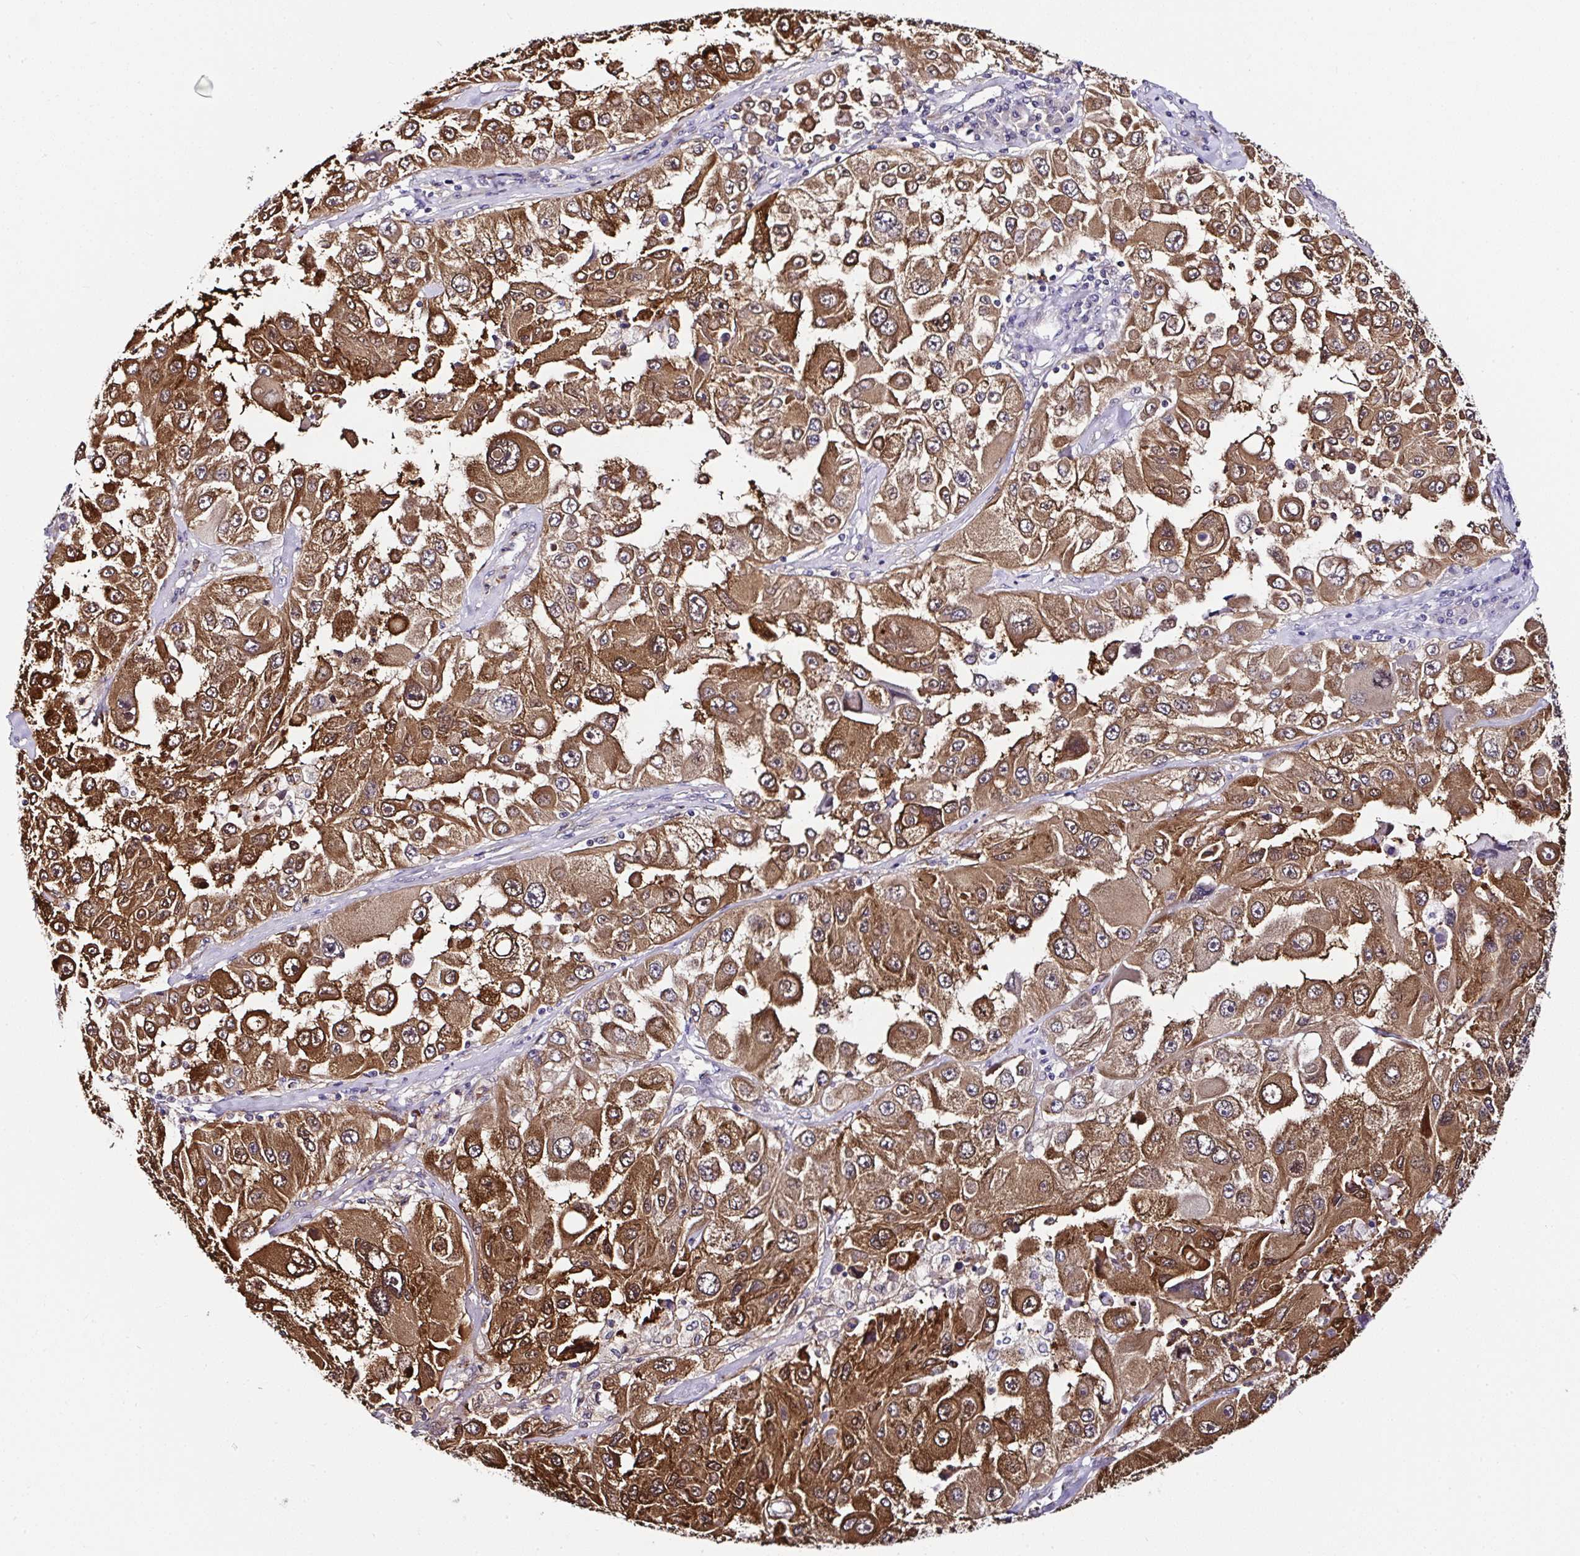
{"staining": {"intensity": "strong", "quantity": ">75%", "location": "cytoplasmic/membranous"}, "tissue": "melanoma", "cell_type": "Tumor cells", "image_type": "cancer", "snomed": [{"axis": "morphology", "description": "Malignant melanoma, Metastatic site"}, {"axis": "topography", "description": "Lymph node"}], "caption": "An image of melanoma stained for a protein demonstrates strong cytoplasmic/membranous brown staining in tumor cells.", "gene": "PIN4", "patient": {"sex": "male", "age": 62}}